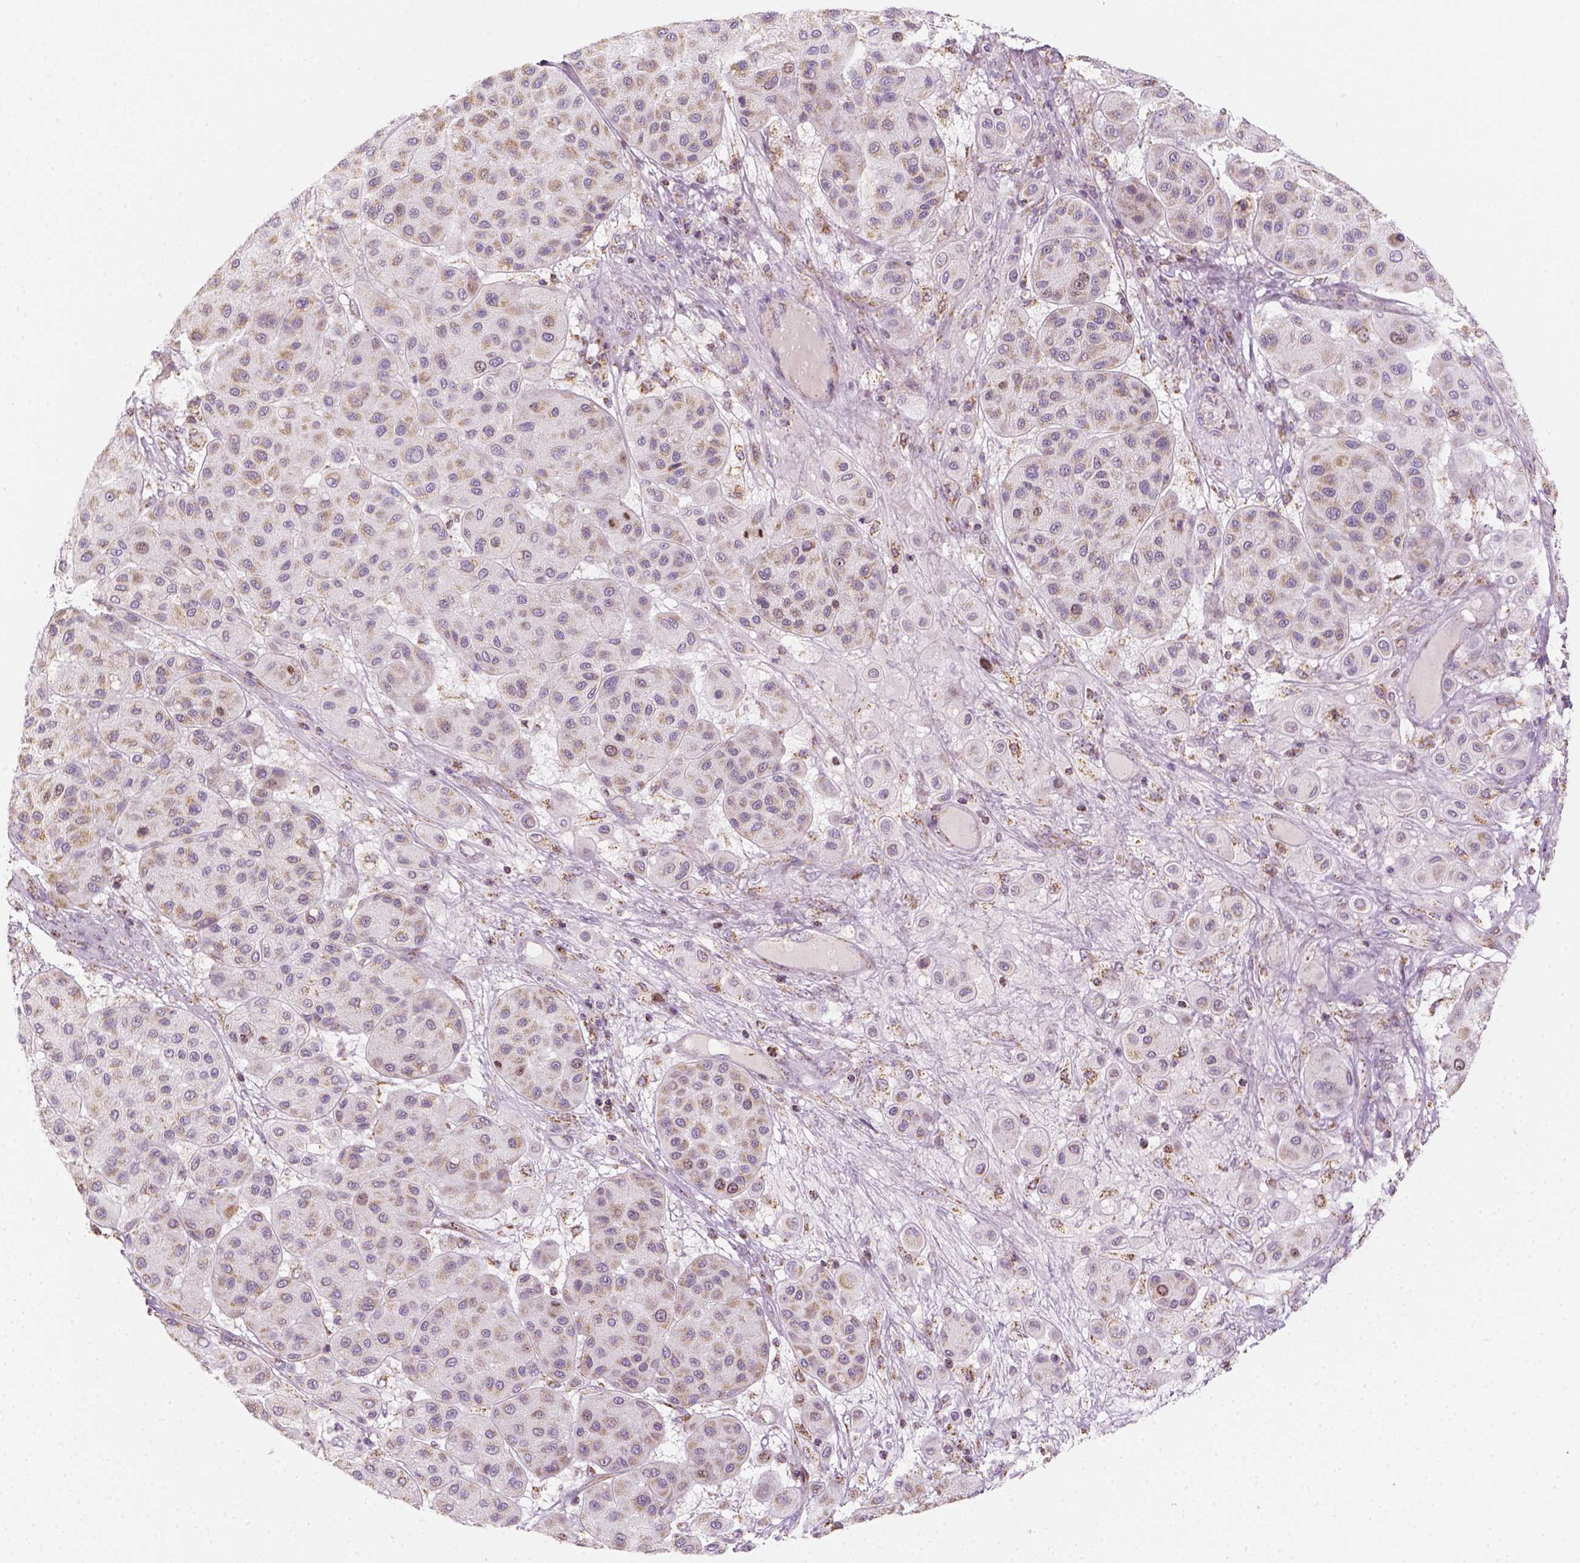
{"staining": {"intensity": "moderate", "quantity": ">75%", "location": "cytoplasmic/membranous"}, "tissue": "melanoma", "cell_type": "Tumor cells", "image_type": "cancer", "snomed": [{"axis": "morphology", "description": "Malignant melanoma, Metastatic site"}, {"axis": "topography", "description": "Smooth muscle"}], "caption": "Immunohistochemistry (IHC) of melanoma reveals medium levels of moderate cytoplasmic/membranous staining in about >75% of tumor cells.", "gene": "LCA5", "patient": {"sex": "male", "age": 41}}